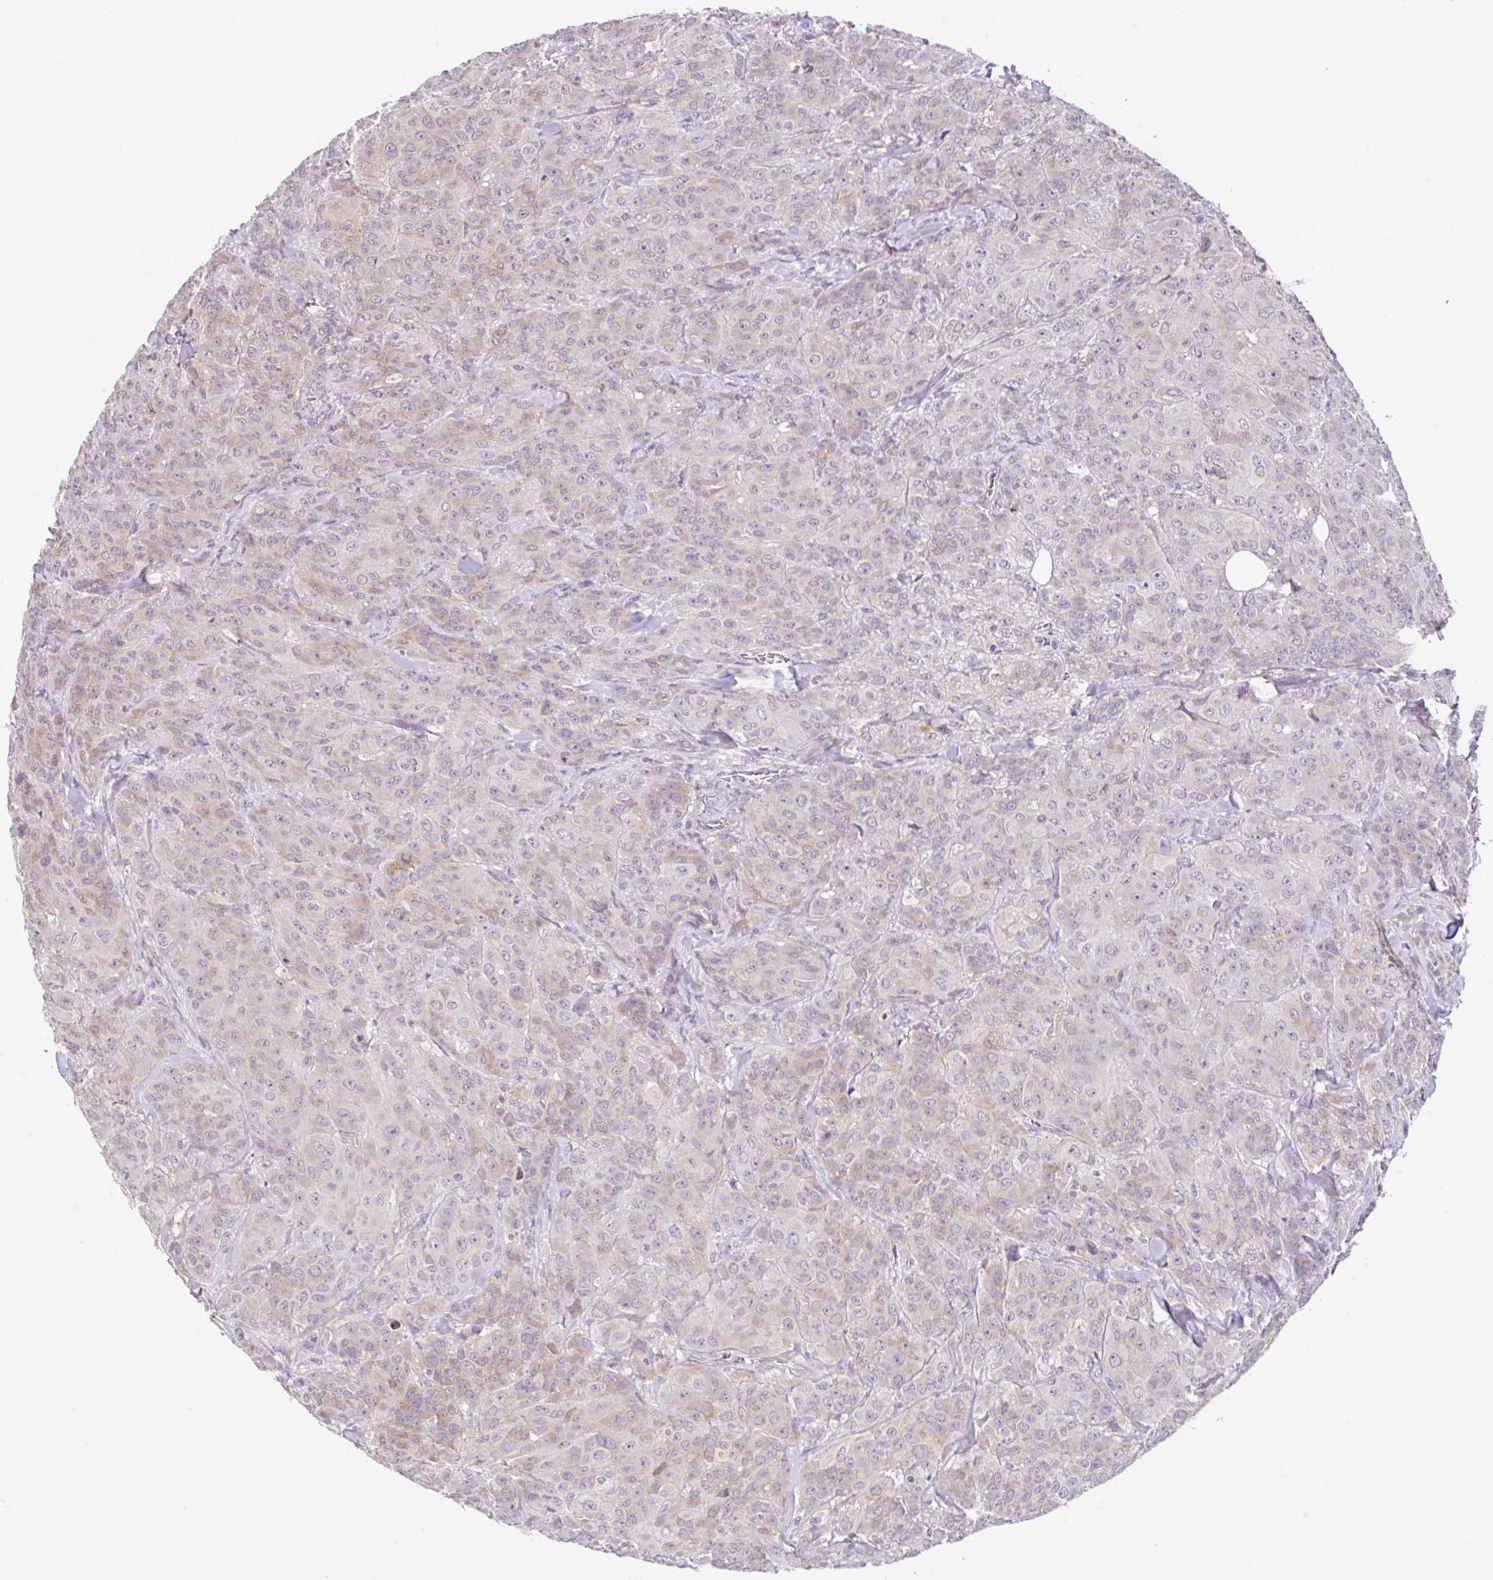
{"staining": {"intensity": "weak", "quantity": "25%-75%", "location": "cytoplasmic/membranous"}, "tissue": "breast cancer", "cell_type": "Tumor cells", "image_type": "cancer", "snomed": [{"axis": "morphology", "description": "Normal tissue, NOS"}, {"axis": "morphology", "description": "Duct carcinoma"}, {"axis": "topography", "description": "Breast"}], "caption": "IHC (DAB (3,3'-diaminobenzidine)) staining of breast cancer (intraductal carcinoma) demonstrates weak cytoplasmic/membranous protein expression in approximately 25%-75% of tumor cells. Using DAB (brown) and hematoxylin (blue) stains, captured at high magnification using brightfield microscopy.", "gene": "RALBP1", "patient": {"sex": "female", "age": 43}}